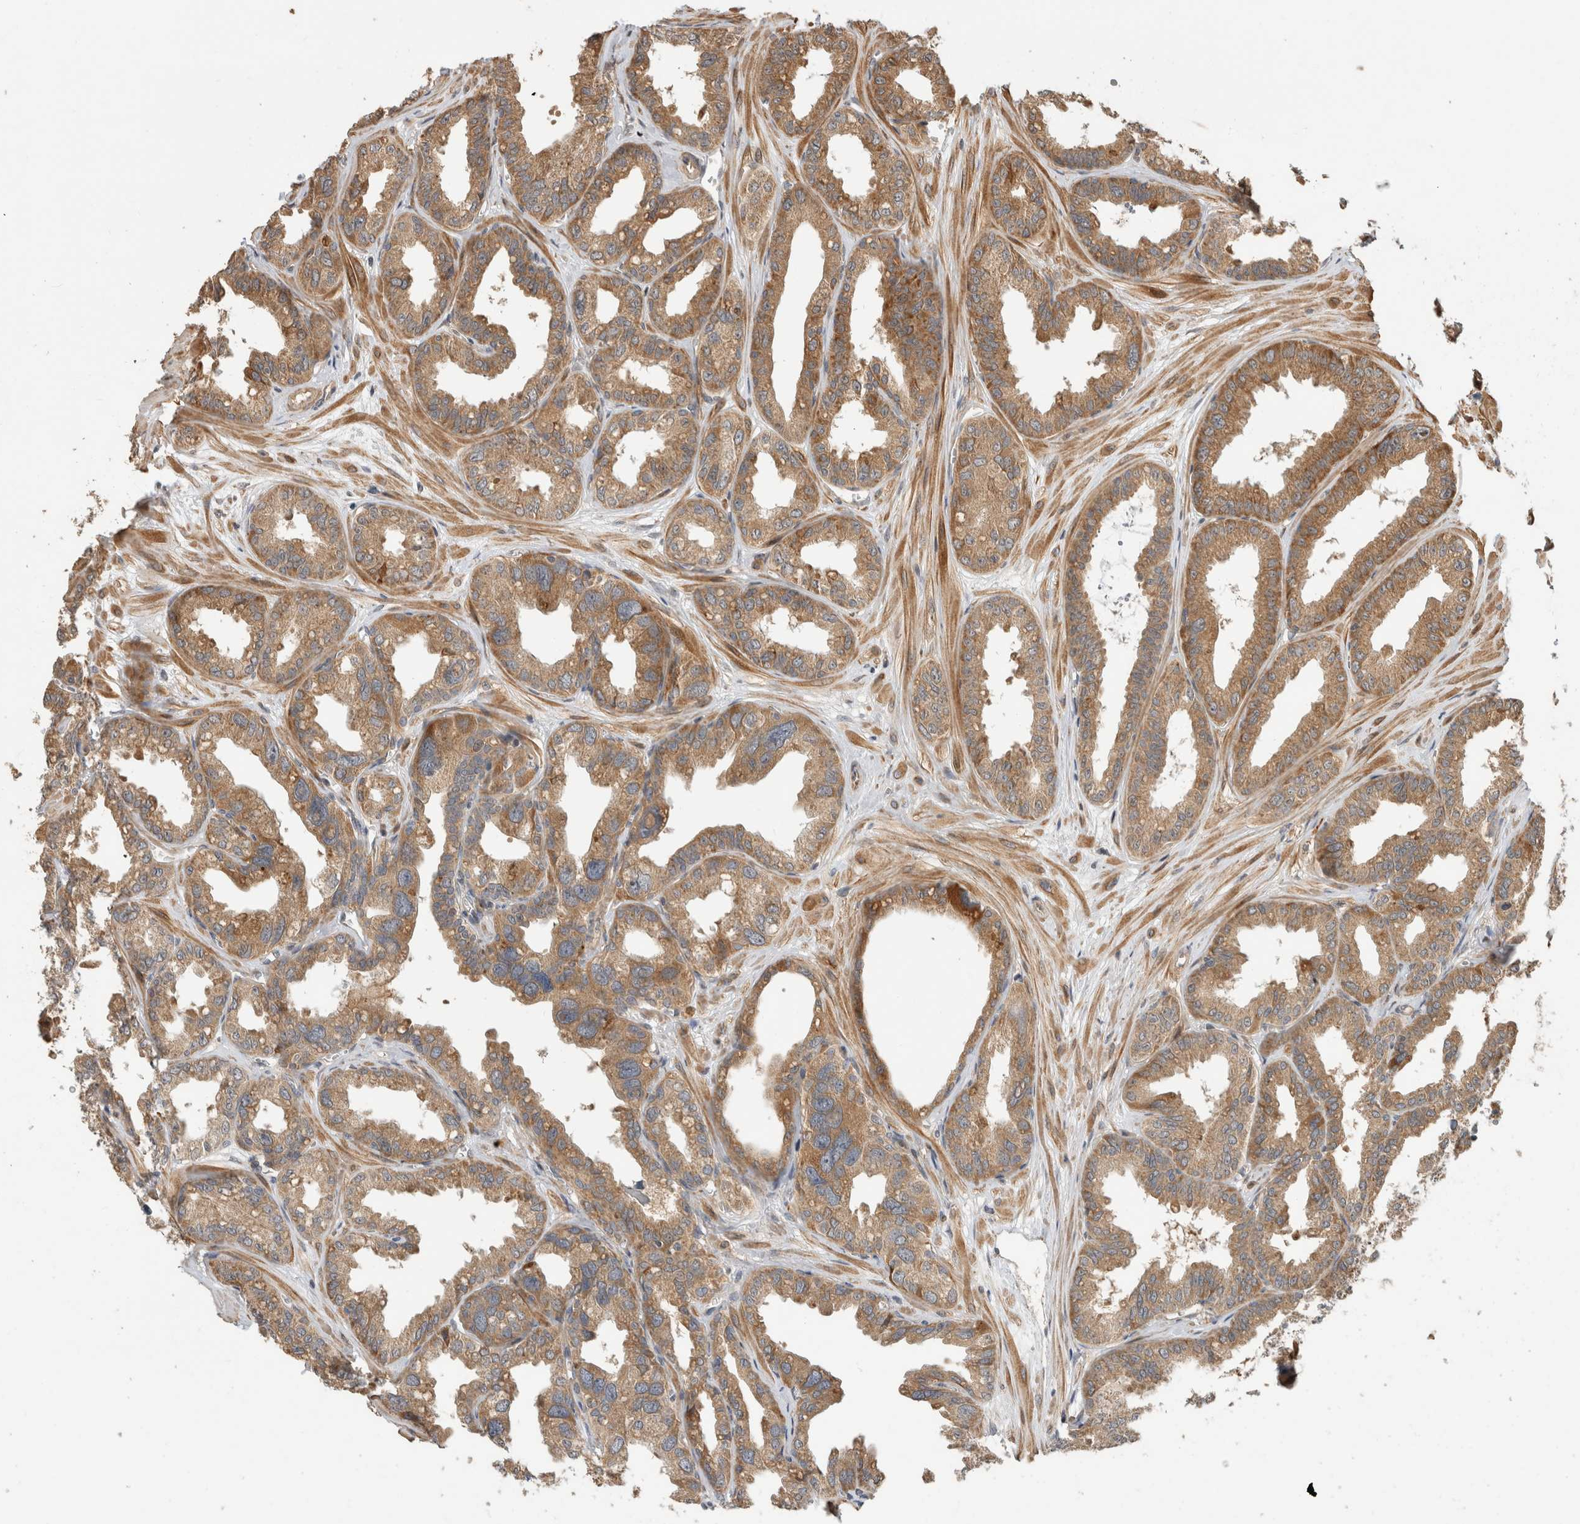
{"staining": {"intensity": "moderate", "quantity": ">75%", "location": "cytoplasmic/membranous"}, "tissue": "seminal vesicle", "cell_type": "Glandular cells", "image_type": "normal", "snomed": [{"axis": "morphology", "description": "Normal tissue, NOS"}, {"axis": "topography", "description": "Prostate"}, {"axis": "topography", "description": "Seminal veicle"}], "caption": "Protein expression analysis of benign seminal vesicle displays moderate cytoplasmic/membranous staining in about >75% of glandular cells. (DAB (3,3'-diaminobenzidine) IHC, brown staining for protein, blue staining for nuclei).", "gene": "PCDHB15", "patient": {"sex": "male", "age": 51}}